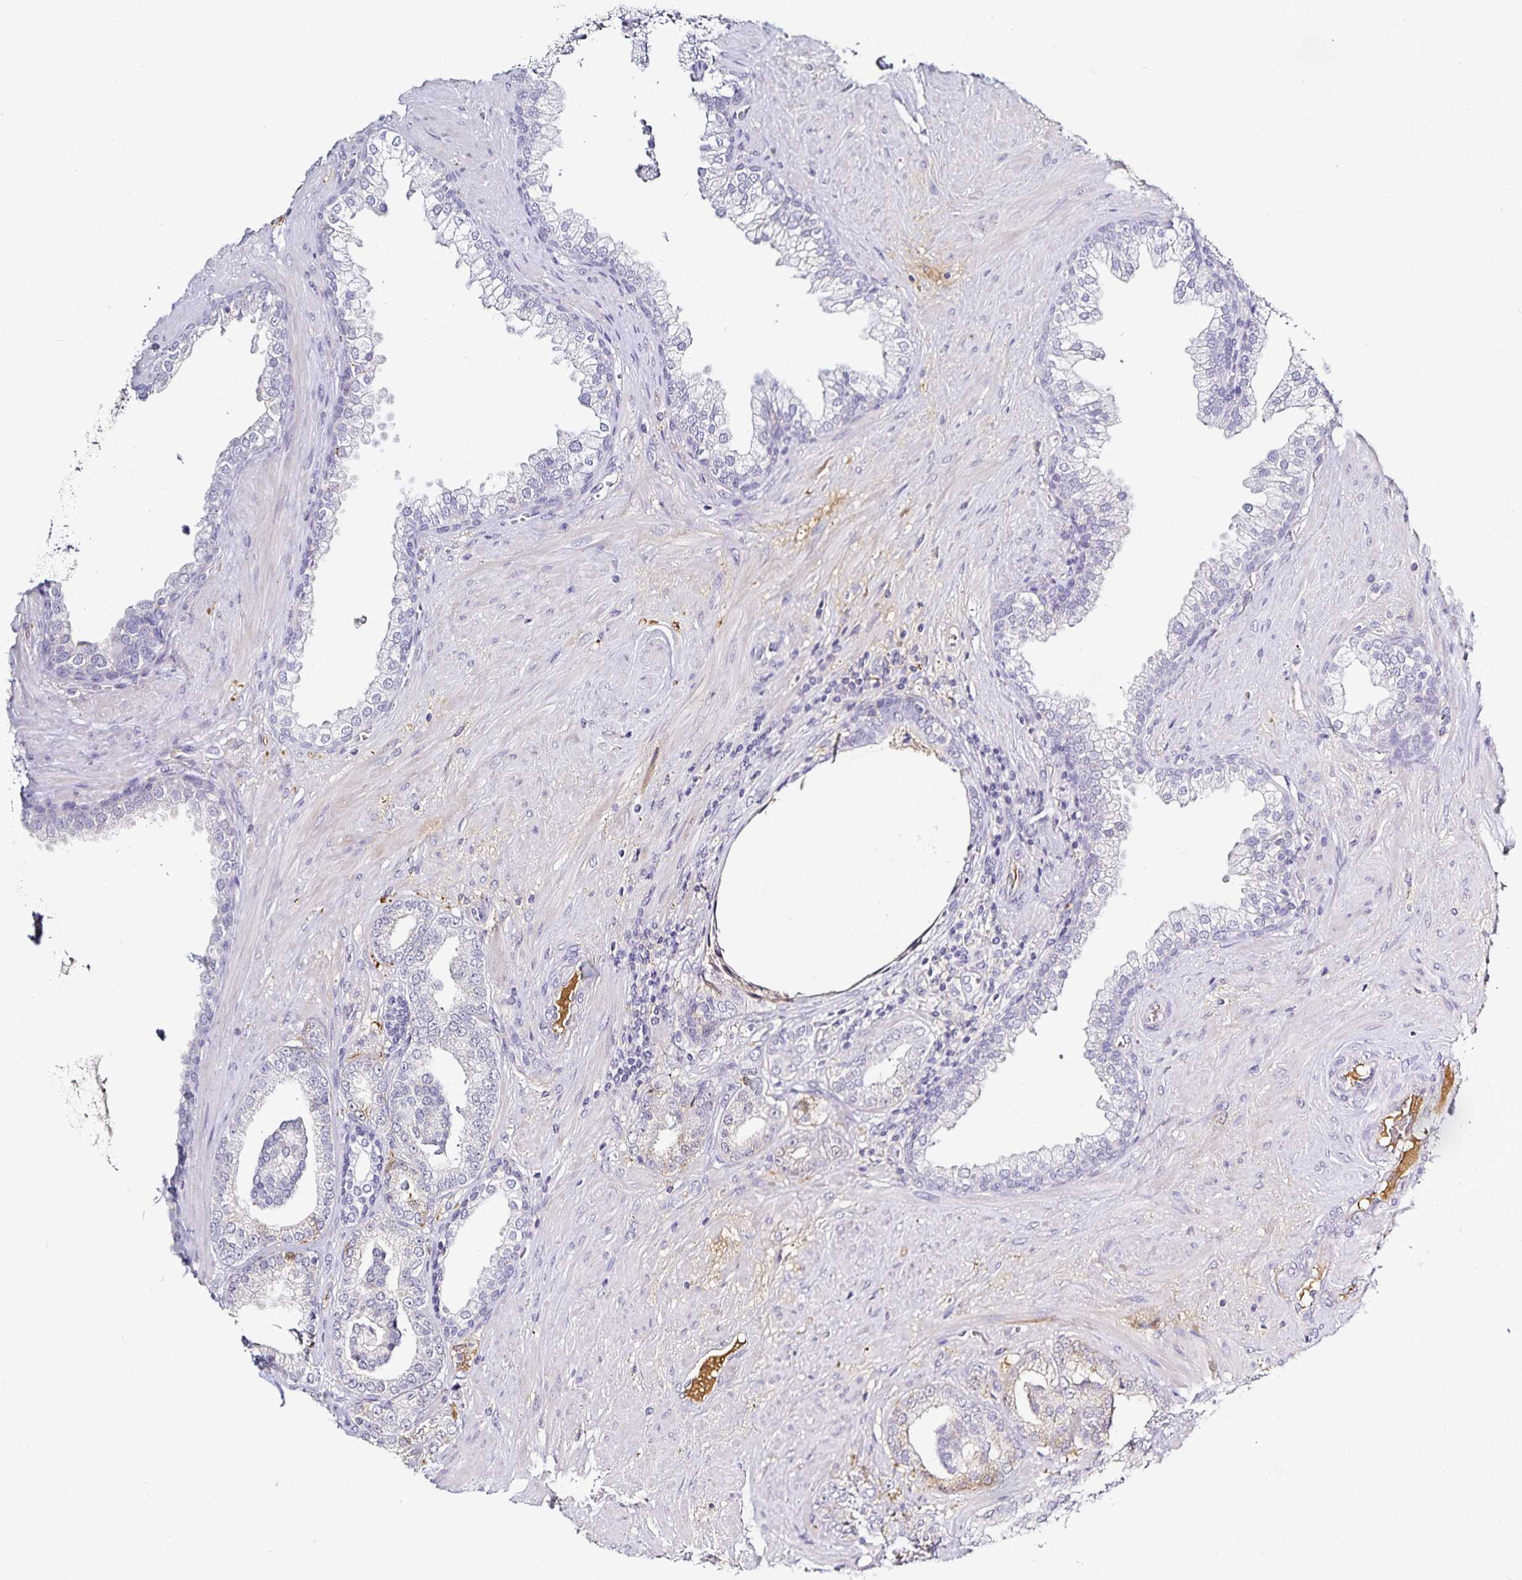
{"staining": {"intensity": "negative", "quantity": "none", "location": "none"}, "tissue": "prostate cancer", "cell_type": "Tumor cells", "image_type": "cancer", "snomed": [{"axis": "morphology", "description": "Adenocarcinoma, High grade"}, {"axis": "topography", "description": "Prostate"}], "caption": "Immunohistochemical staining of human prostate cancer displays no significant positivity in tumor cells. The staining is performed using DAB brown chromogen with nuclei counter-stained in using hematoxylin.", "gene": "TTR", "patient": {"sex": "male", "age": 62}}